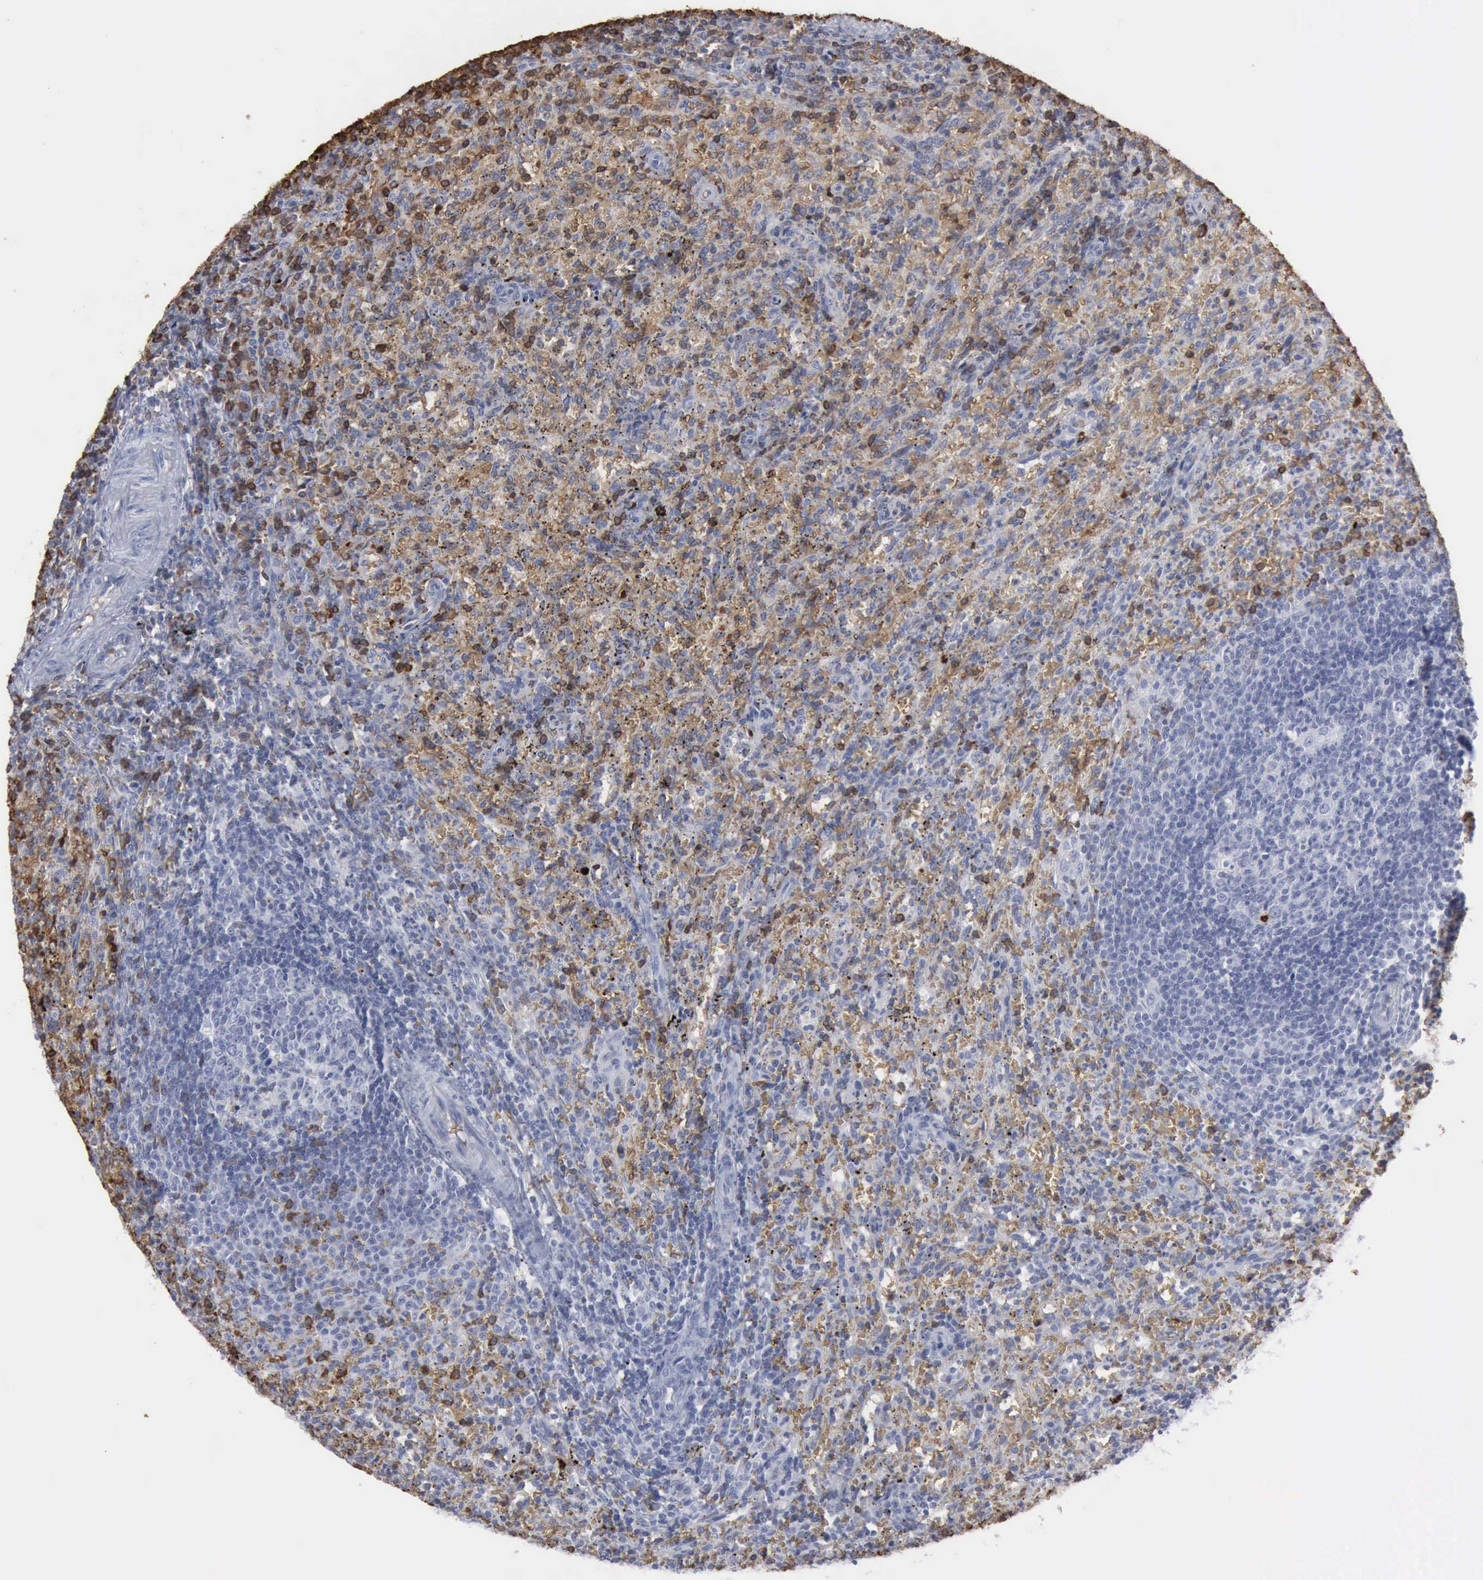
{"staining": {"intensity": "moderate", "quantity": "25%-75%", "location": "cytoplasmic/membranous"}, "tissue": "spleen", "cell_type": "Cells in red pulp", "image_type": "normal", "snomed": [{"axis": "morphology", "description": "Normal tissue, NOS"}, {"axis": "topography", "description": "Spleen"}], "caption": "Unremarkable spleen was stained to show a protein in brown. There is medium levels of moderate cytoplasmic/membranous positivity in approximately 25%-75% of cells in red pulp.", "gene": "TGFB1", "patient": {"sex": "female", "age": 10}}